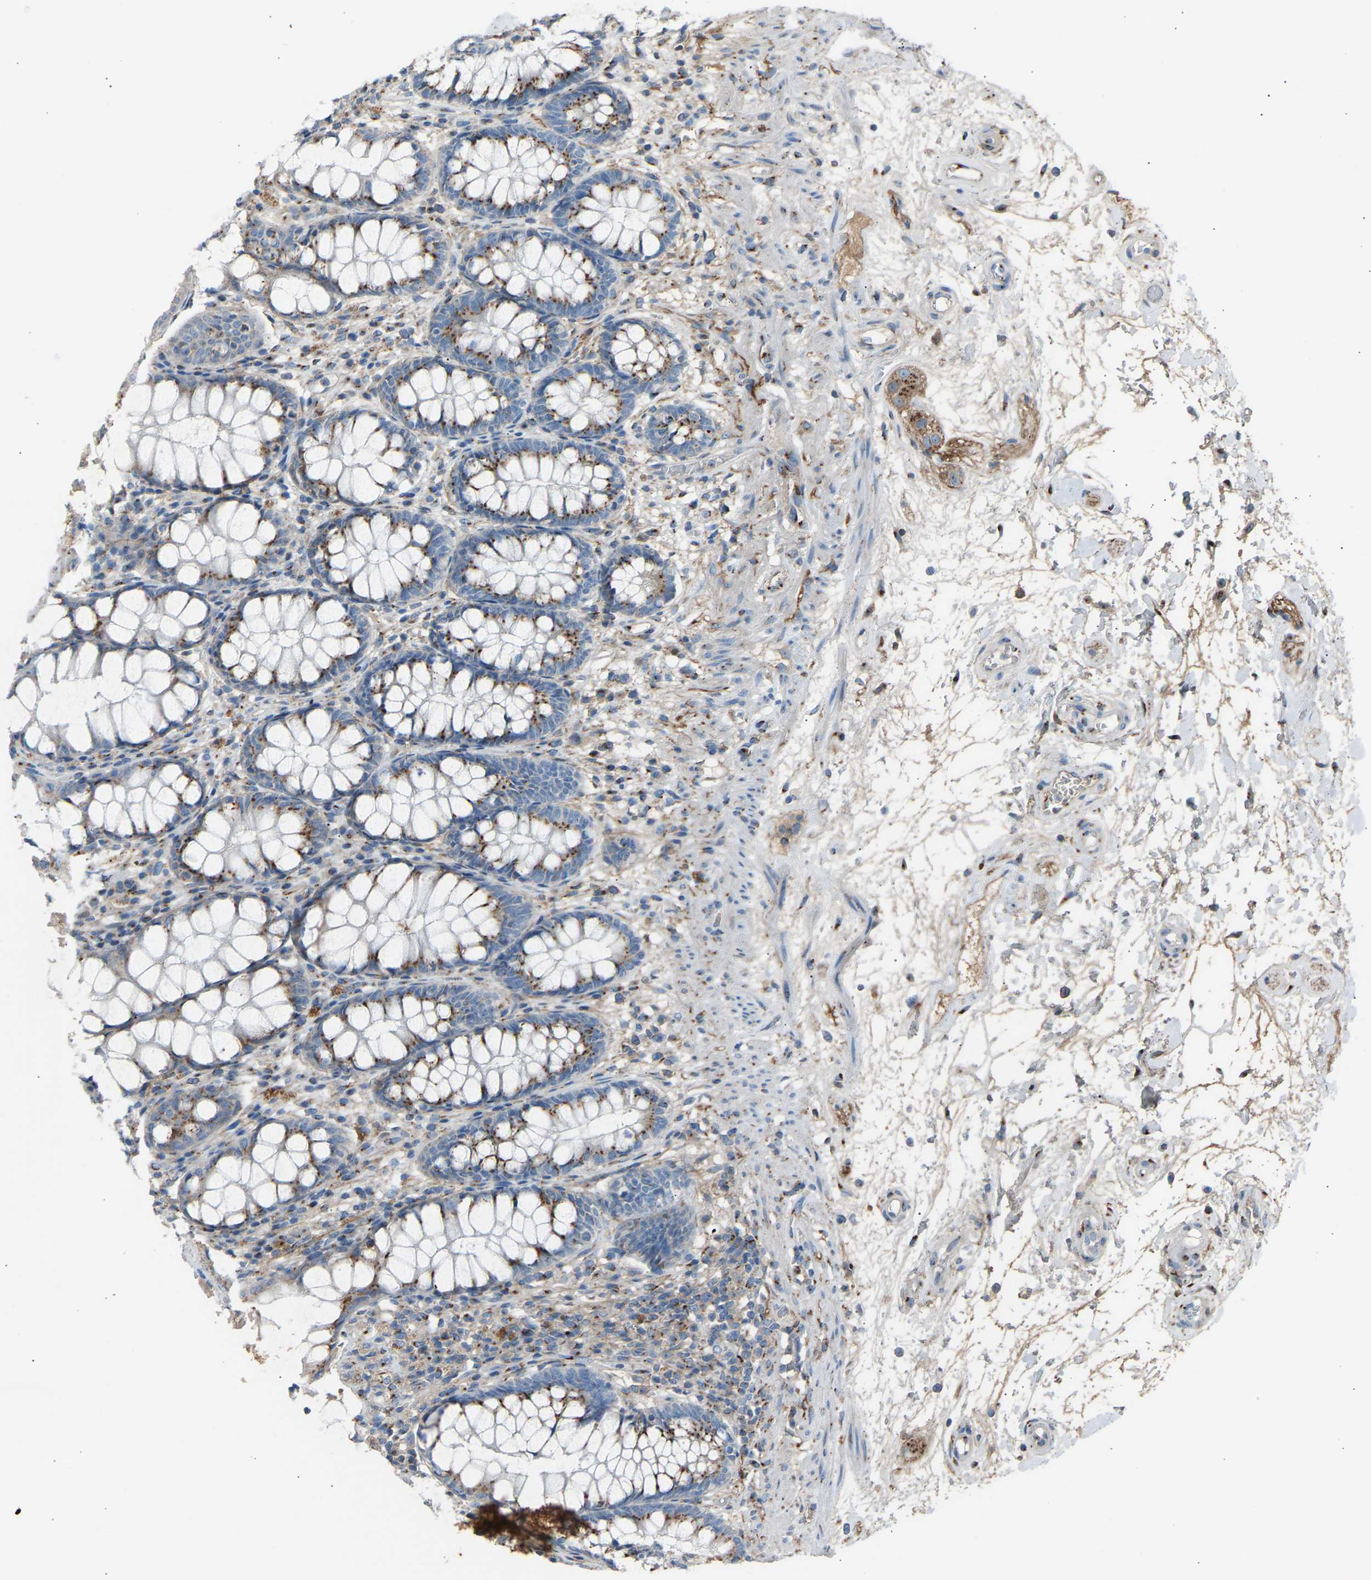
{"staining": {"intensity": "moderate", "quantity": ">75%", "location": "cytoplasmic/membranous"}, "tissue": "rectum", "cell_type": "Glandular cells", "image_type": "normal", "snomed": [{"axis": "morphology", "description": "Normal tissue, NOS"}, {"axis": "topography", "description": "Rectum"}], "caption": "The micrograph displays immunohistochemical staining of unremarkable rectum. There is moderate cytoplasmic/membranous staining is identified in about >75% of glandular cells. Nuclei are stained in blue.", "gene": "CYREN", "patient": {"sex": "male", "age": 64}}